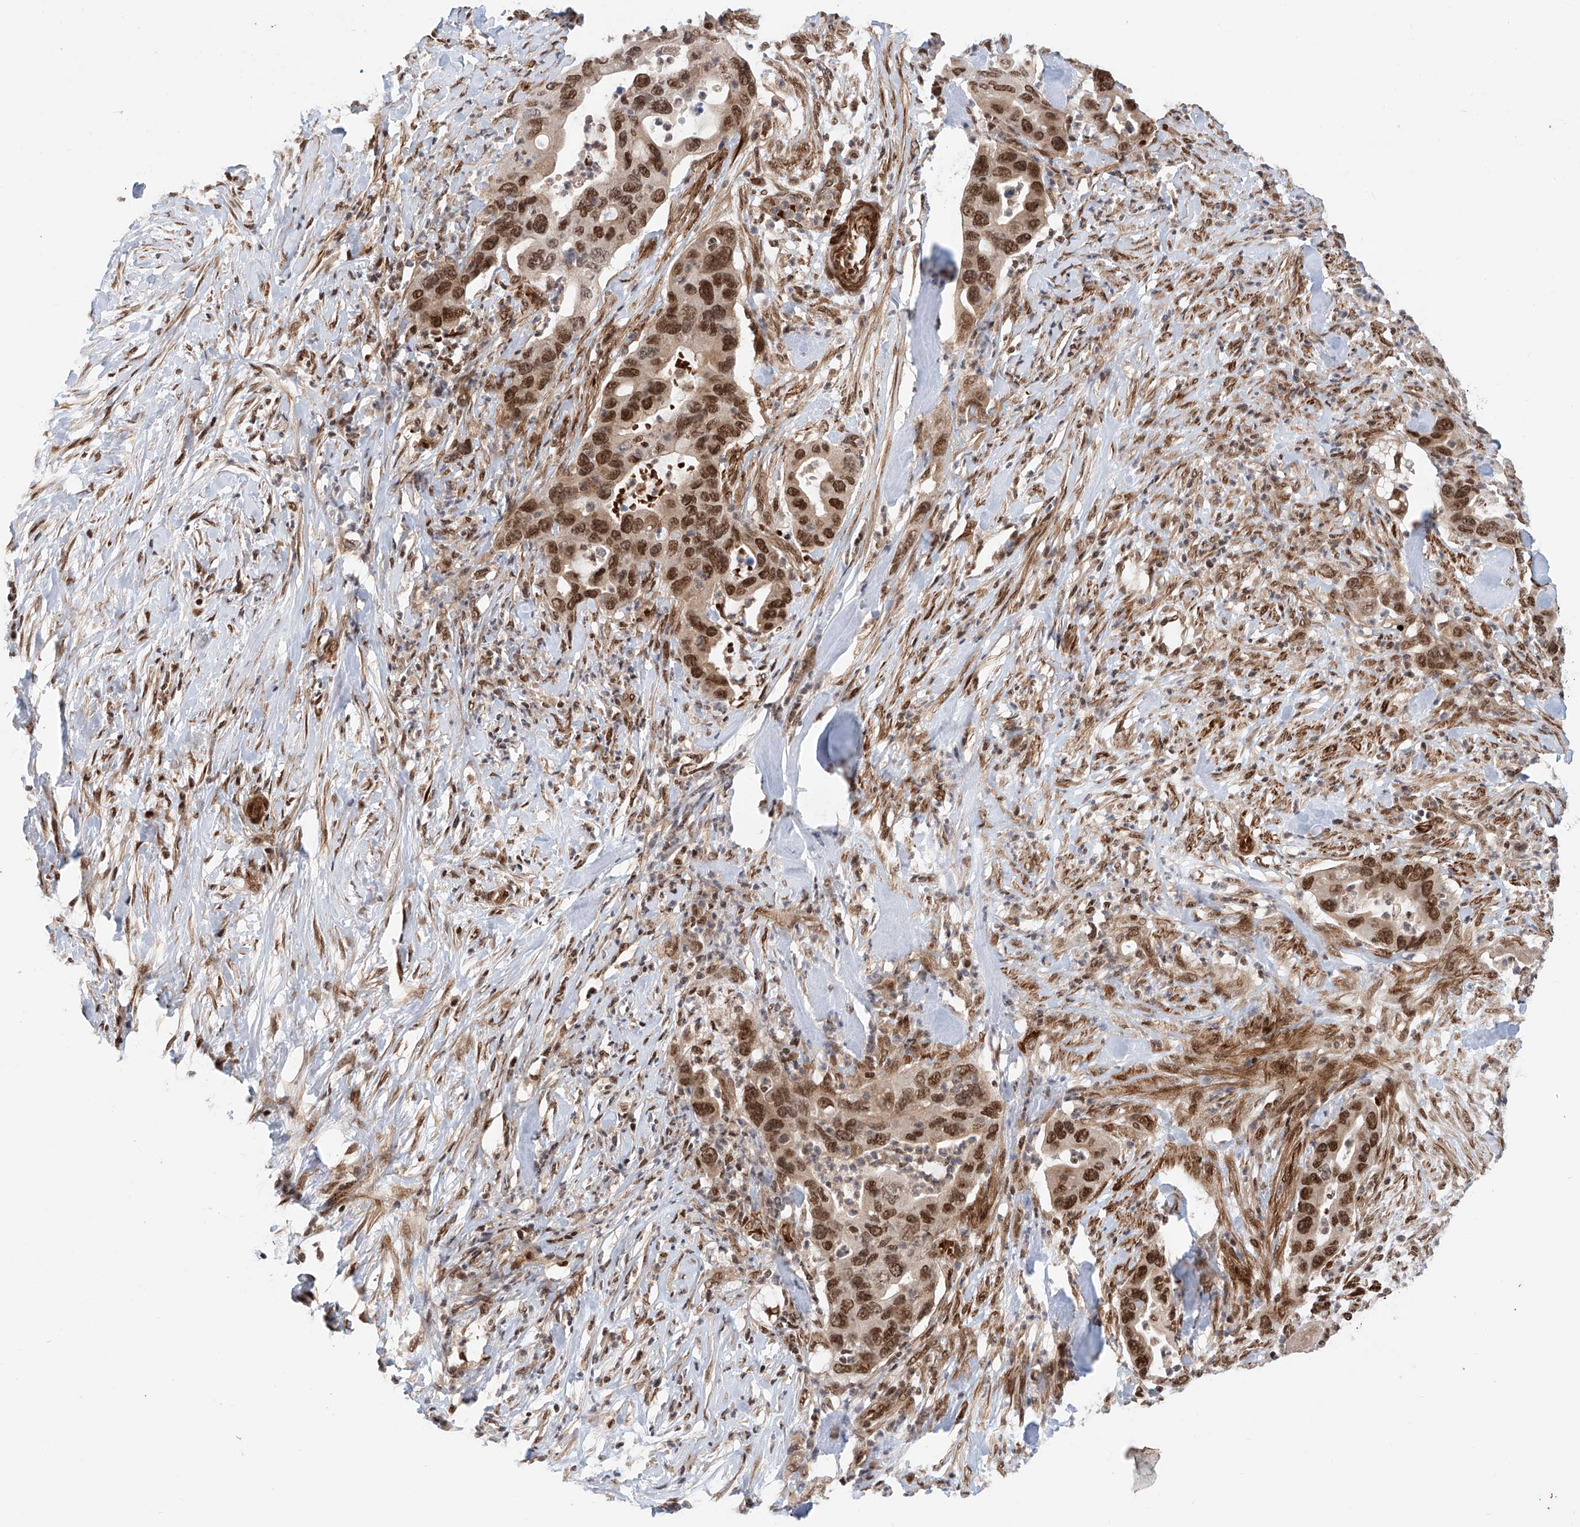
{"staining": {"intensity": "strong", "quantity": ">75%", "location": "nuclear"}, "tissue": "pancreatic cancer", "cell_type": "Tumor cells", "image_type": "cancer", "snomed": [{"axis": "morphology", "description": "Adenocarcinoma, NOS"}, {"axis": "topography", "description": "Pancreas"}], "caption": "Immunohistochemistry (IHC) image of pancreatic cancer (adenocarcinoma) stained for a protein (brown), which shows high levels of strong nuclear staining in about >75% of tumor cells.", "gene": "ZNF470", "patient": {"sex": "female", "age": 71}}